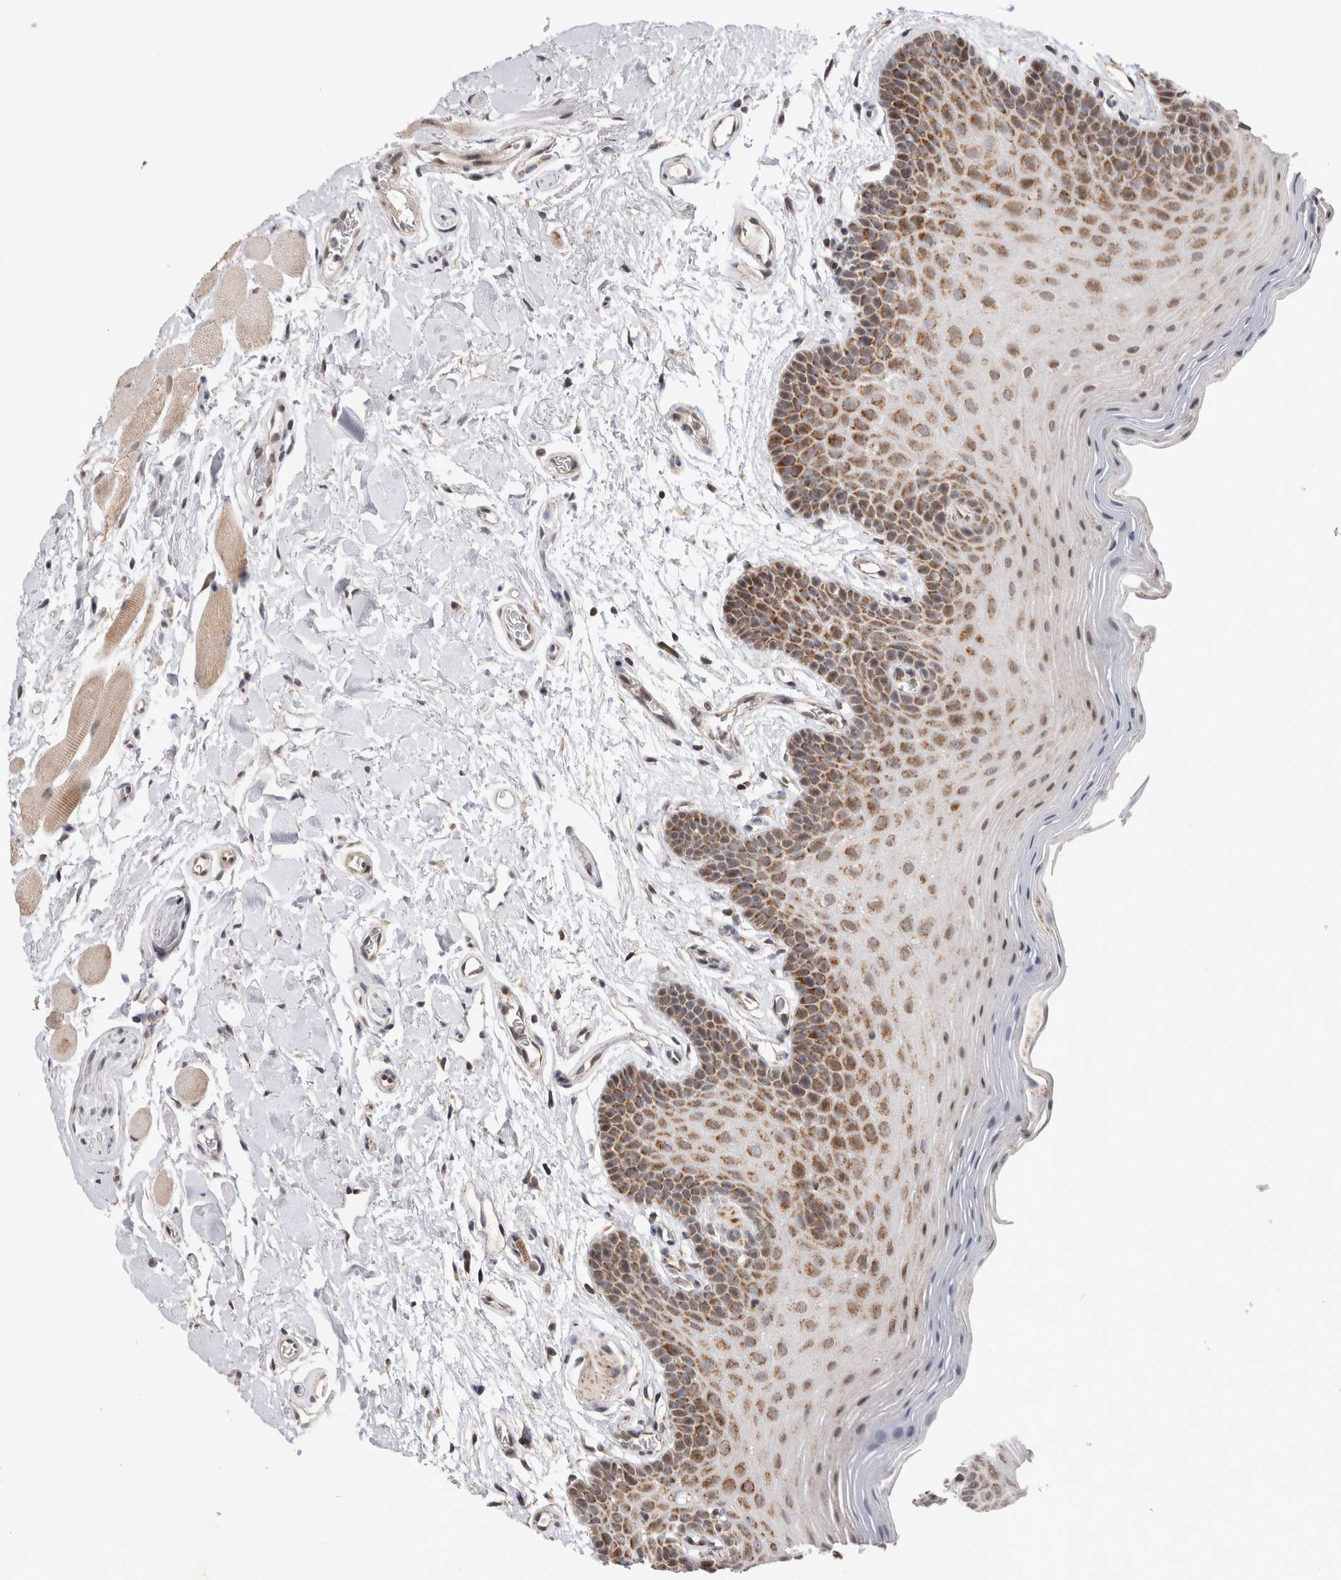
{"staining": {"intensity": "moderate", "quantity": ">75%", "location": "cytoplasmic/membranous"}, "tissue": "oral mucosa", "cell_type": "Squamous epithelial cells", "image_type": "normal", "snomed": [{"axis": "morphology", "description": "Normal tissue, NOS"}, {"axis": "topography", "description": "Oral tissue"}], "caption": "Protein expression analysis of normal human oral mucosa reveals moderate cytoplasmic/membranous positivity in approximately >75% of squamous epithelial cells. Immunohistochemistry stains the protein in brown and the nuclei are stained blue.", "gene": "MRPL37", "patient": {"sex": "male", "age": 62}}